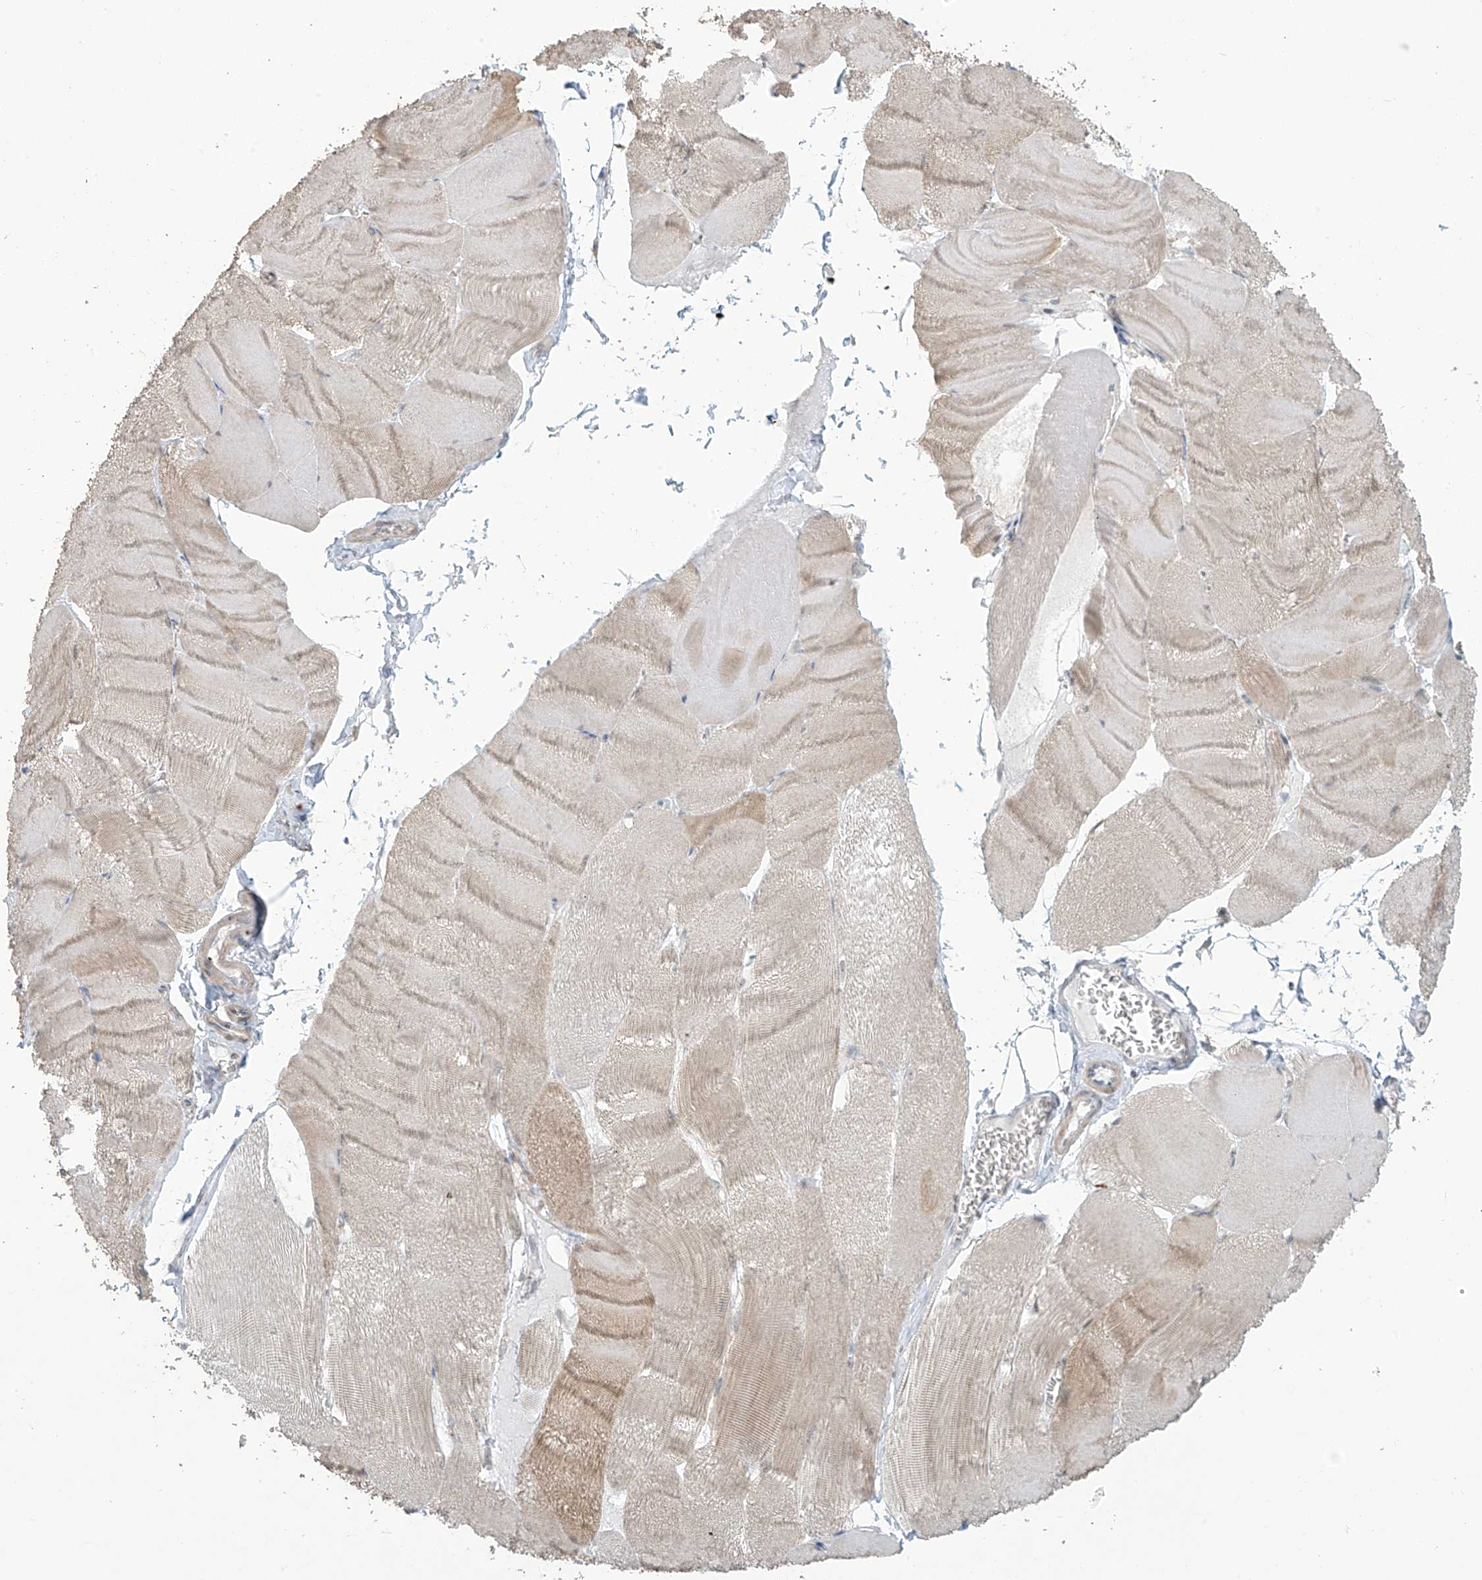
{"staining": {"intensity": "moderate", "quantity": "<25%", "location": "cytoplasmic/membranous"}, "tissue": "skeletal muscle", "cell_type": "Myocytes", "image_type": "normal", "snomed": [{"axis": "morphology", "description": "Normal tissue, NOS"}, {"axis": "morphology", "description": "Basal cell carcinoma"}, {"axis": "topography", "description": "Skeletal muscle"}], "caption": "Moderate cytoplasmic/membranous staining is seen in approximately <25% of myocytes in unremarkable skeletal muscle.", "gene": "TAGAP", "patient": {"sex": "female", "age": 64}}